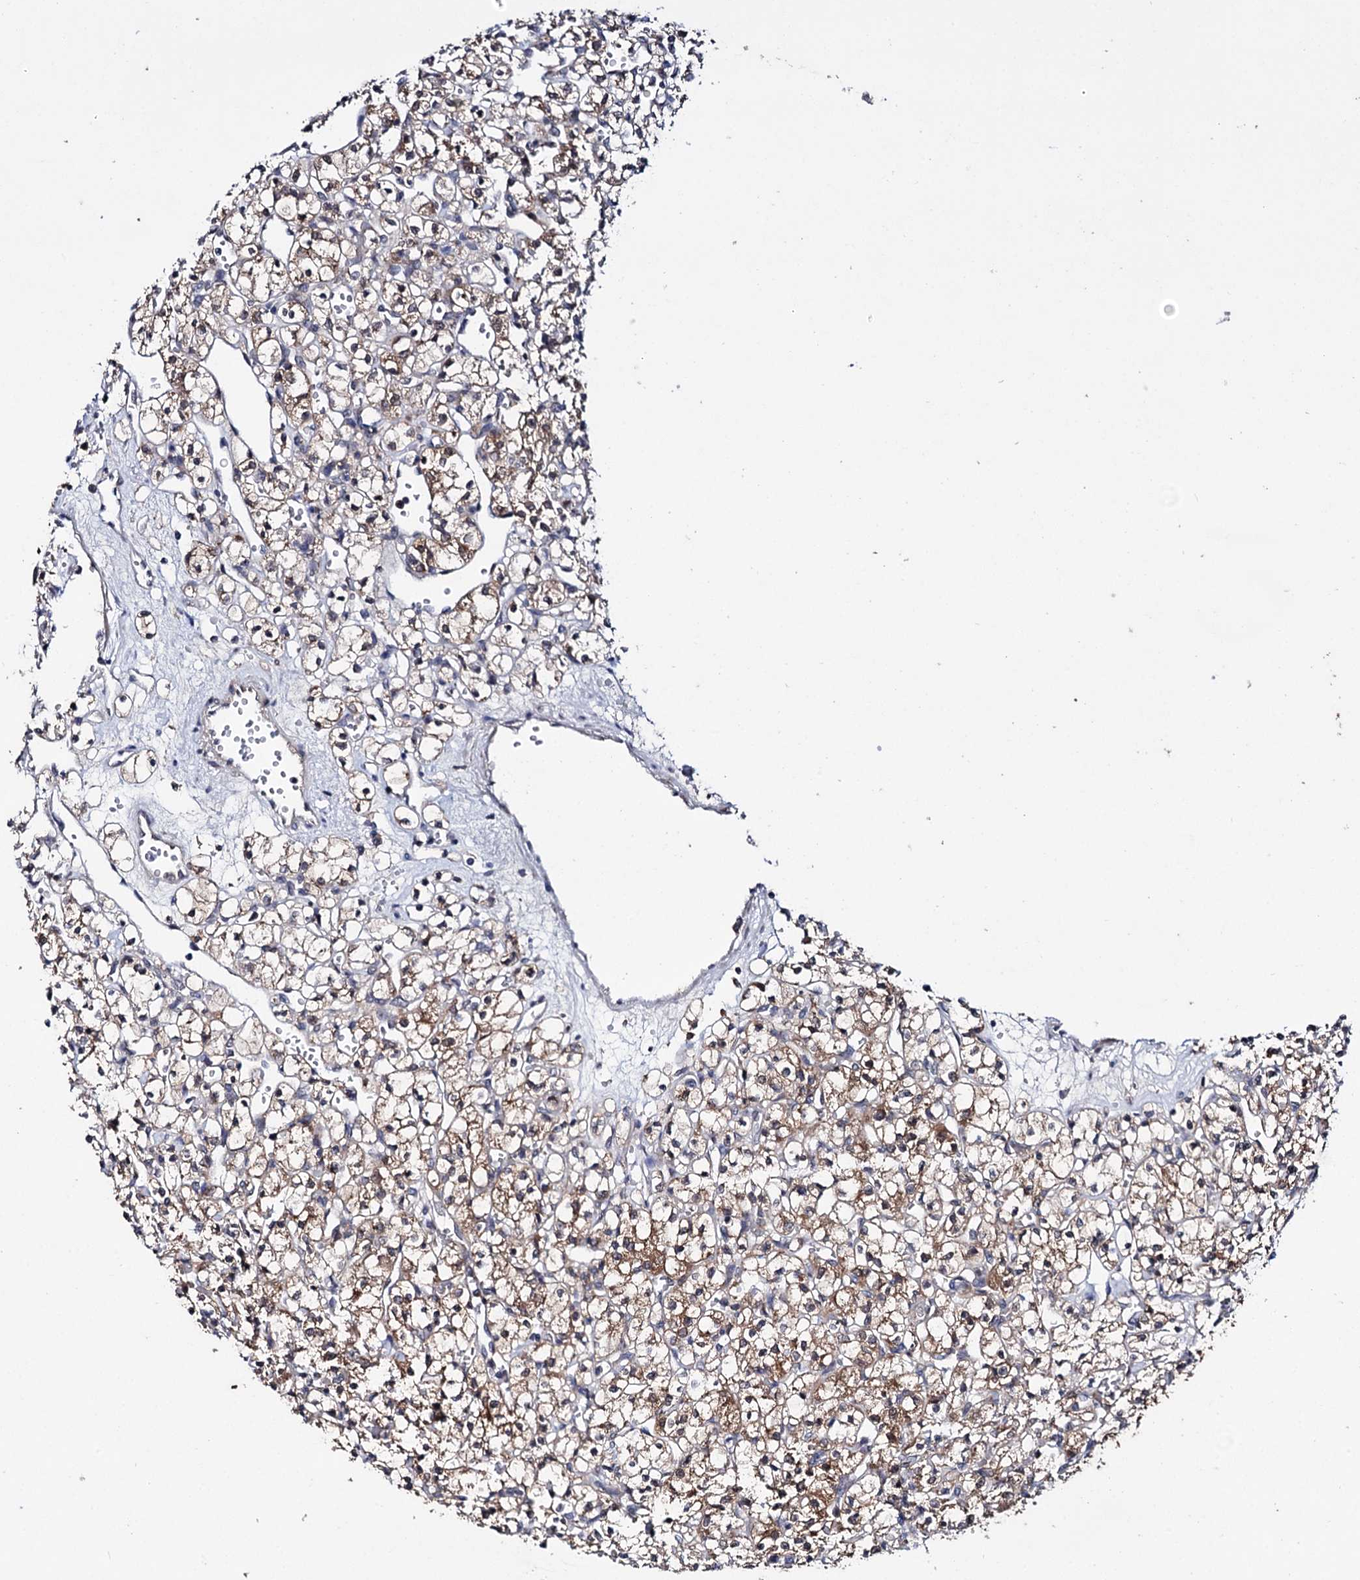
{"staining": {"intensity": "moderate", "quantity": ">75%", "location": "cytoplasmic/membranous"}, "tissue": "renal cancer", "cell_type": "Tumor cells", "image_type": "cancer", "snomed": [{"axis": "morphology", "description": "Adenocarcinoma, NOS"}, {"axis": "topography", "description": "Kidney"}], "caption": "Protein positivity by immunohistochemistry (IHC) exhibits moderate cytoplasmic/membranous staining in about >75% of tumor cells in renal adenocarcinoma.", "gene": "CLPB", "patient": {"sex": "female", "age": 59}}